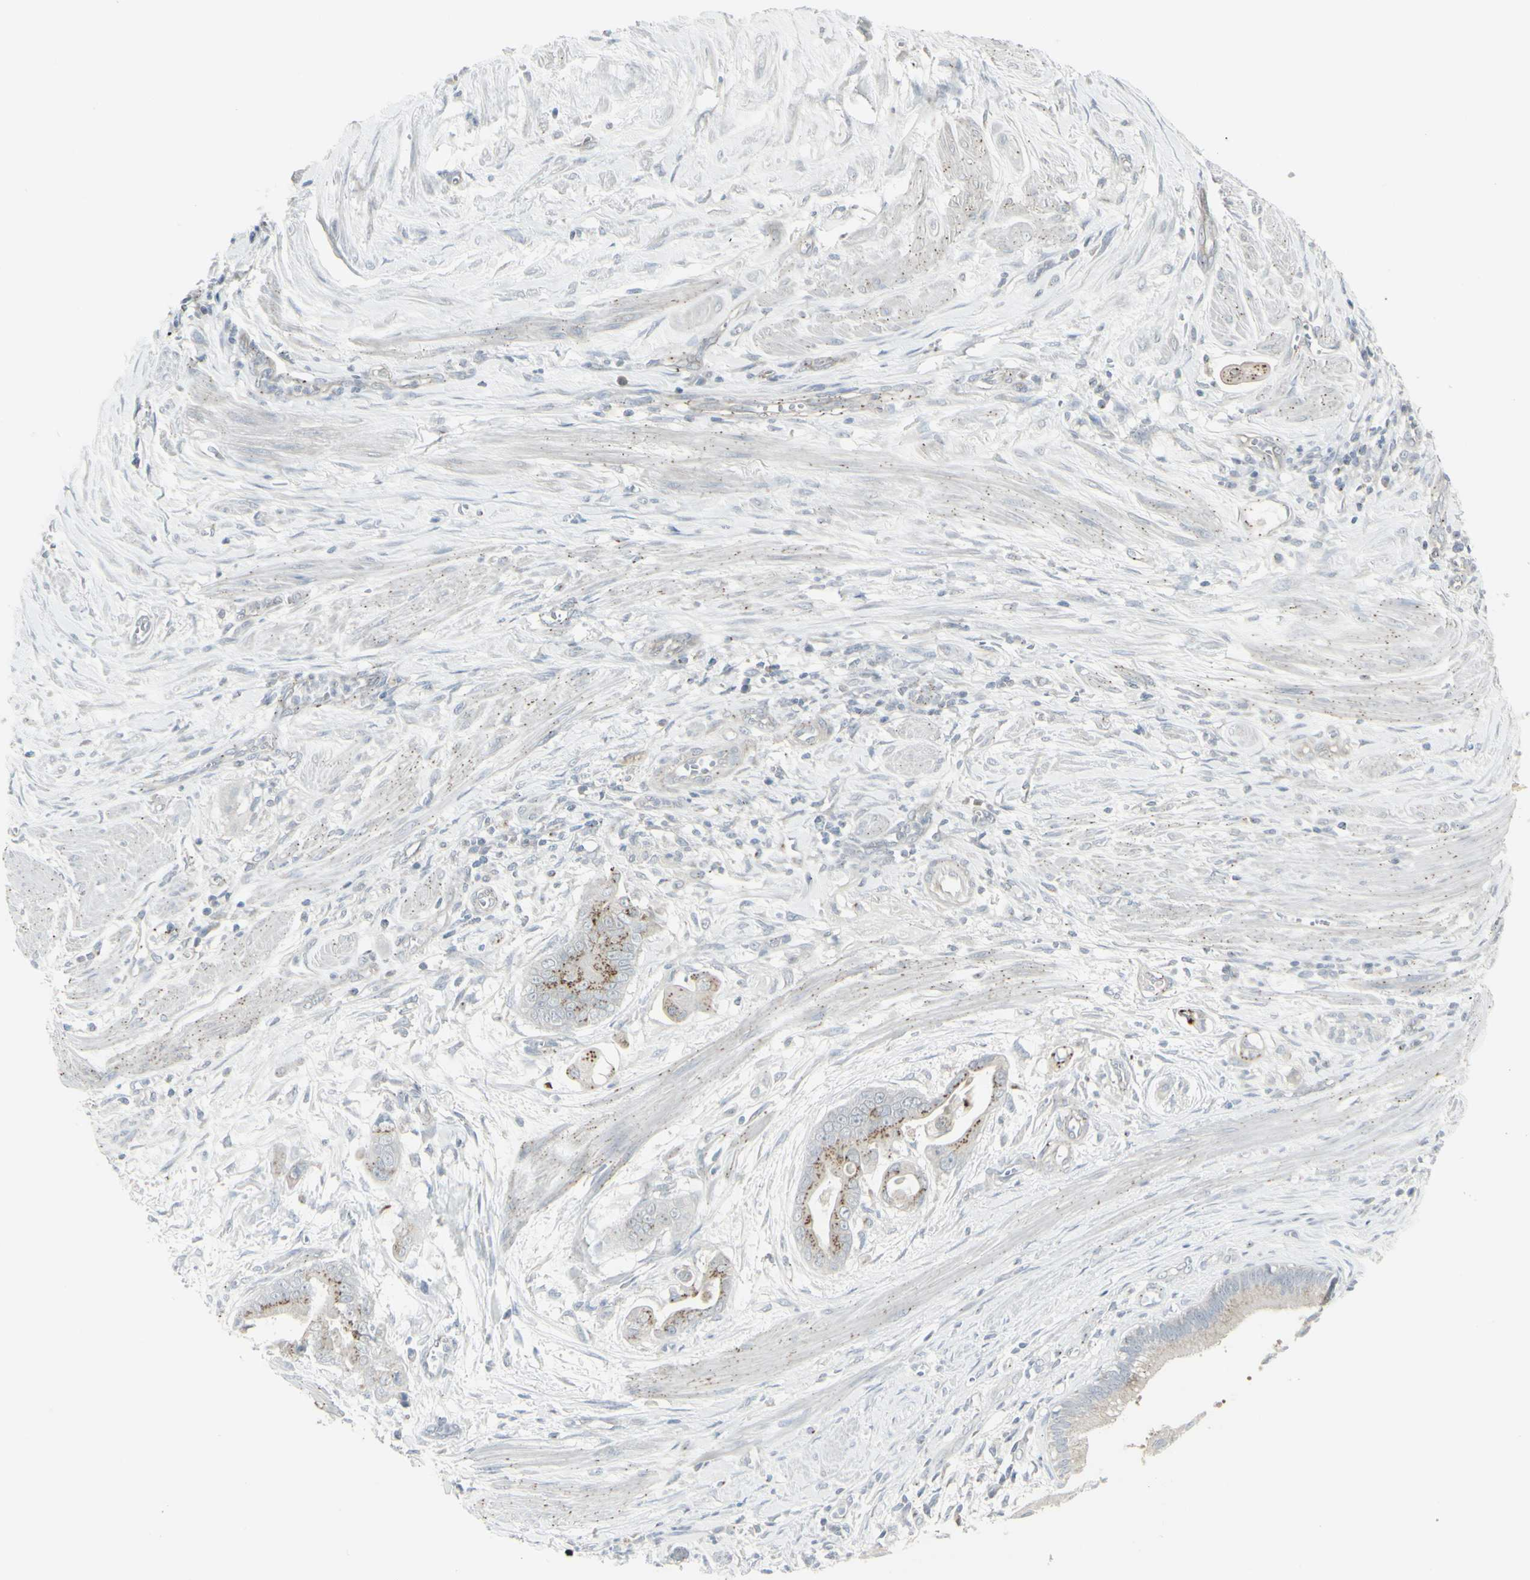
{"staining": {"intensity": "moderate", "quantity": "25%-75%", "location": "cytoplasmic/membranous"}, "tissue": "pancreatic cancer", "cell_type": "Tumor cells", "image_type": "cancer", "snomed": [{"axis": "morphology", "description": "Adenocarcinoma, NOS"}, {"axis": "topography", "description": "Pancreas"}], "caption": "Adenocarcinoma (pancreatic) was stained to show a protein in brown. There is medium levels of moderate cytoplasmic/membranous expression in about 25%-75% of tumor cells. (DAB (3,3'-diaminobenzidine) = brown stain, brightfield microscopy at high magnification).", "gene": "GALNT6", "patient": {"sex": "female", "age": 75}}